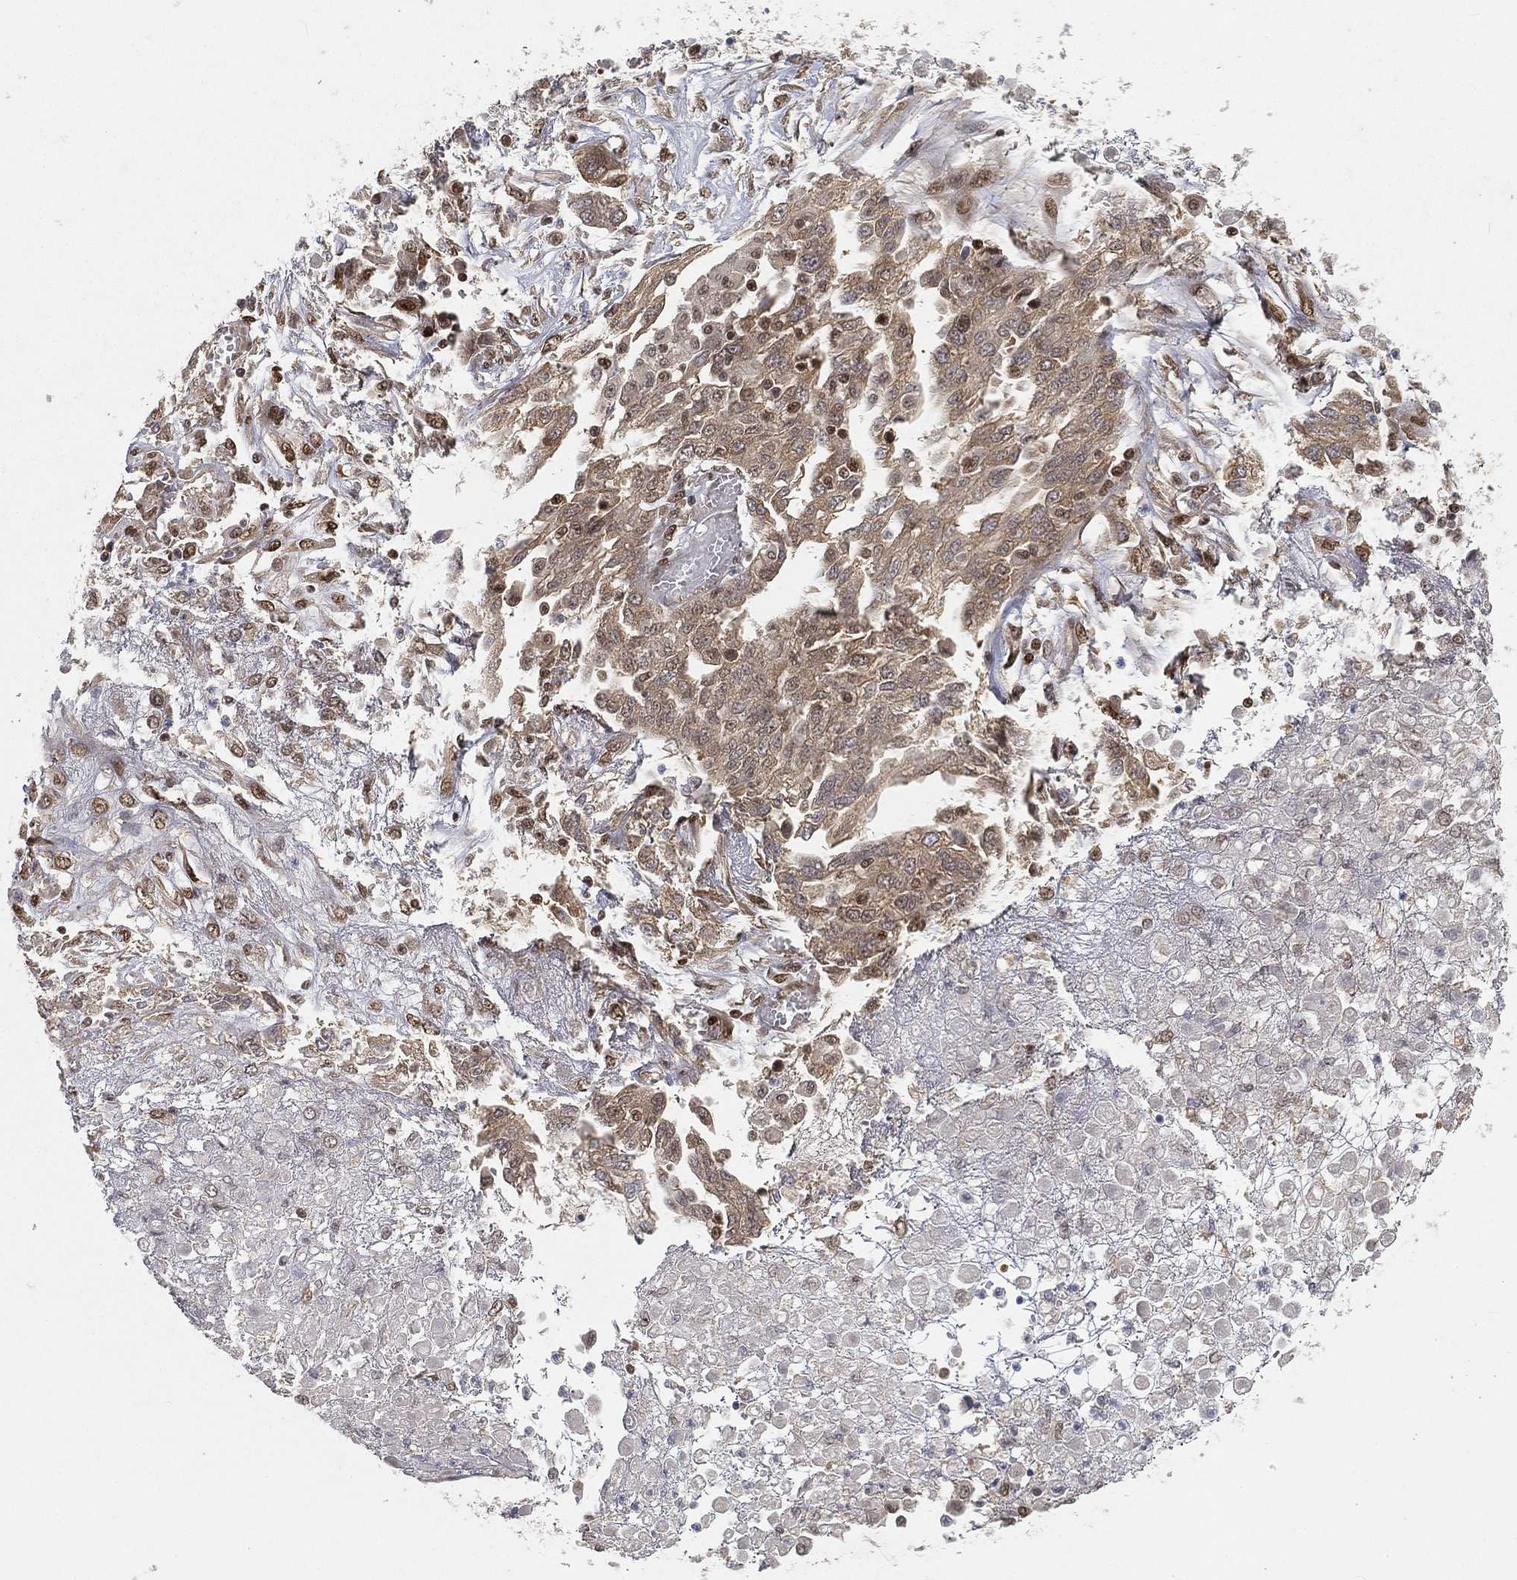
{"staining": {"intensity": "negative", "quantity": "none", "location": "none"}, "tissue": "ovarian cancer", "cell_type": "Tumor cells", "image_type": "cancer", "snomed": [{"axis": "morphology", "description": "Cystadenocarcinoma, serous, NOS"}, {"axis": "topography", "description": "Ovary"}], "caption": "Ovarian serous cystadenocarcinoma was stained to show a protein in brown. There is no significant positivity in tumor cells.", "gene": "CRTC3", "patient": {"sex": "female", "age": 67}}